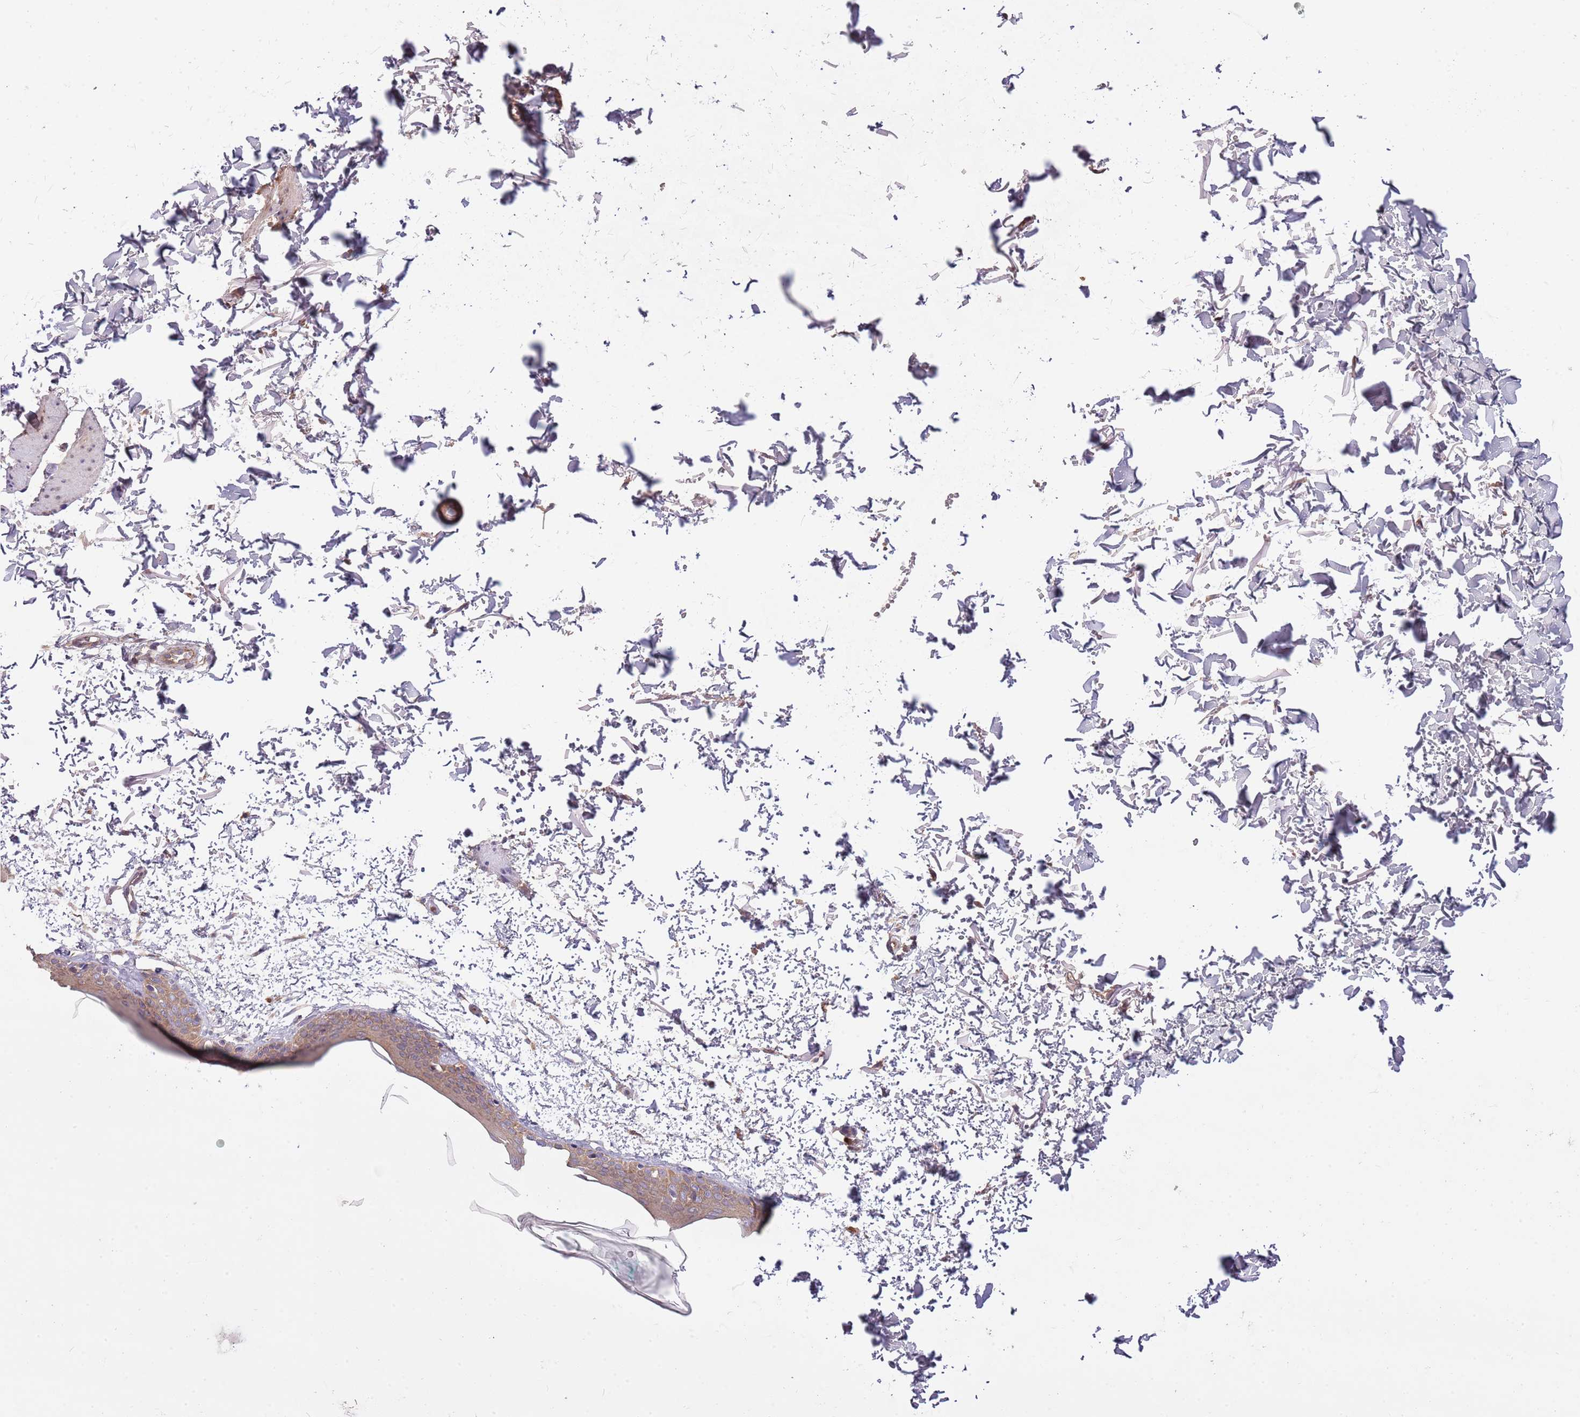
{"staining": {"intensity": "moderate", "quantity": ">75%", "location": "cytoplasmic/membranous"}, "tissue": "skin", "cell_type": "Fibroblasts", "image_type": "normal", "snomed": [{"axis": "morphology", "description": "Normal tissue, NOS"}, {"axis": "topography", "description": "Skin"}], "caption": "This micrograph reveals immunohistochemistry (IHC) staining of benign skin, with medium moderate cytoplasmic/membranous staining in approximately >75% of fibroblasts.", "gene": "MFNG", "patient": {"sex": "male", "age": 66}}